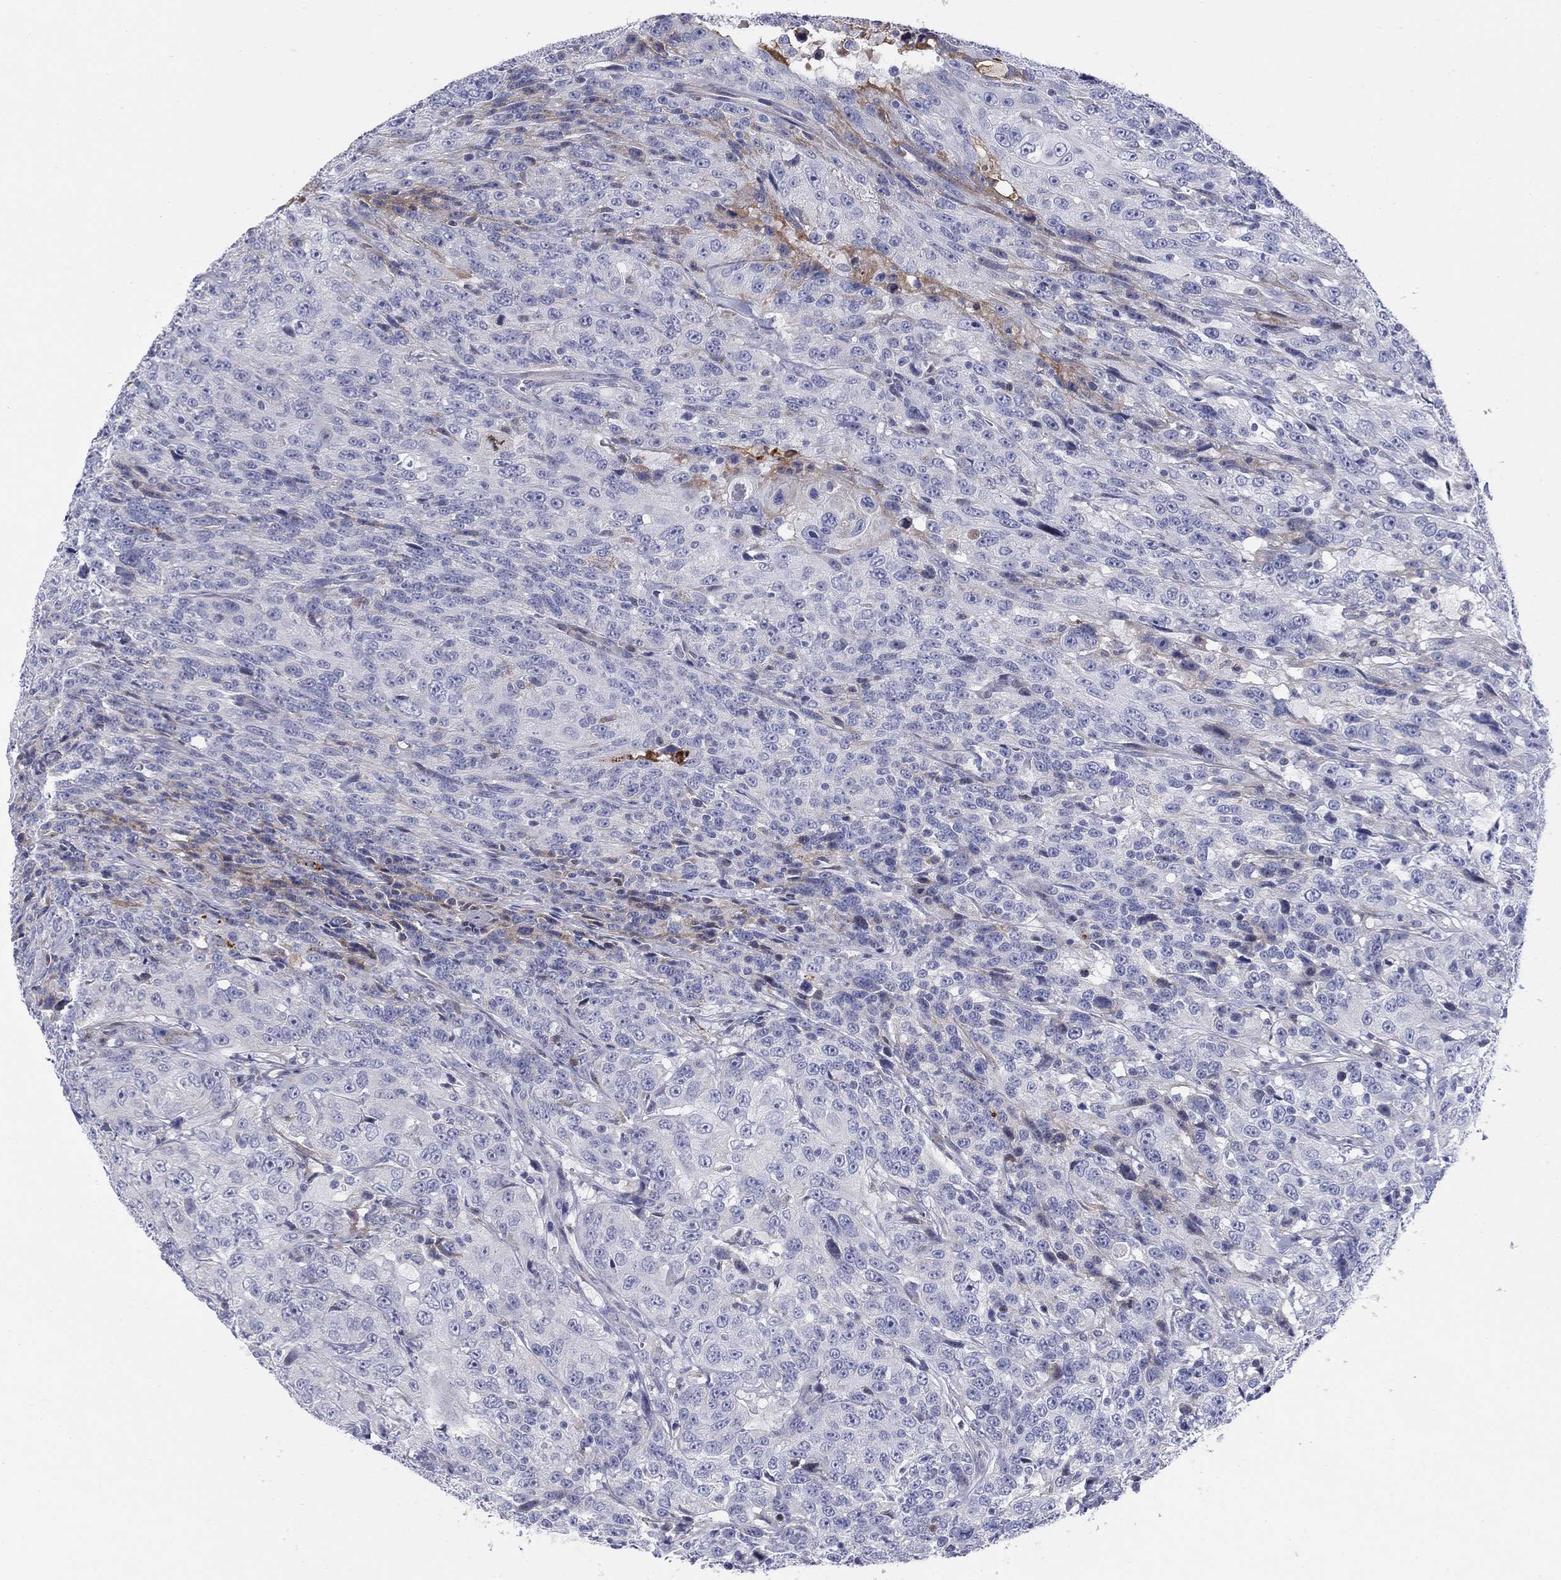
{"staining": {"intensity": "negative", "quantity": "none", "location": "none"}, "tissue": "urothelial cancer", "cell_type": "Tumor cells", "image_type": "cancer", "snomed": [{"axis": "morphology", "description": "Urothelial carcinoma, NOS"}, {"axis": "morphology", "description": "Urothelial carcinoma, High grade"}, {"axis": "topography", "description": "Urinary bladder"}], "caption": "IHC image of neoplastic tissue: urothelial cancer stained with DAB demonstrates no significant protein staining in tumor cells.", "gene": "HEATR4", "patient": {"sex": "female", "age": 73}}